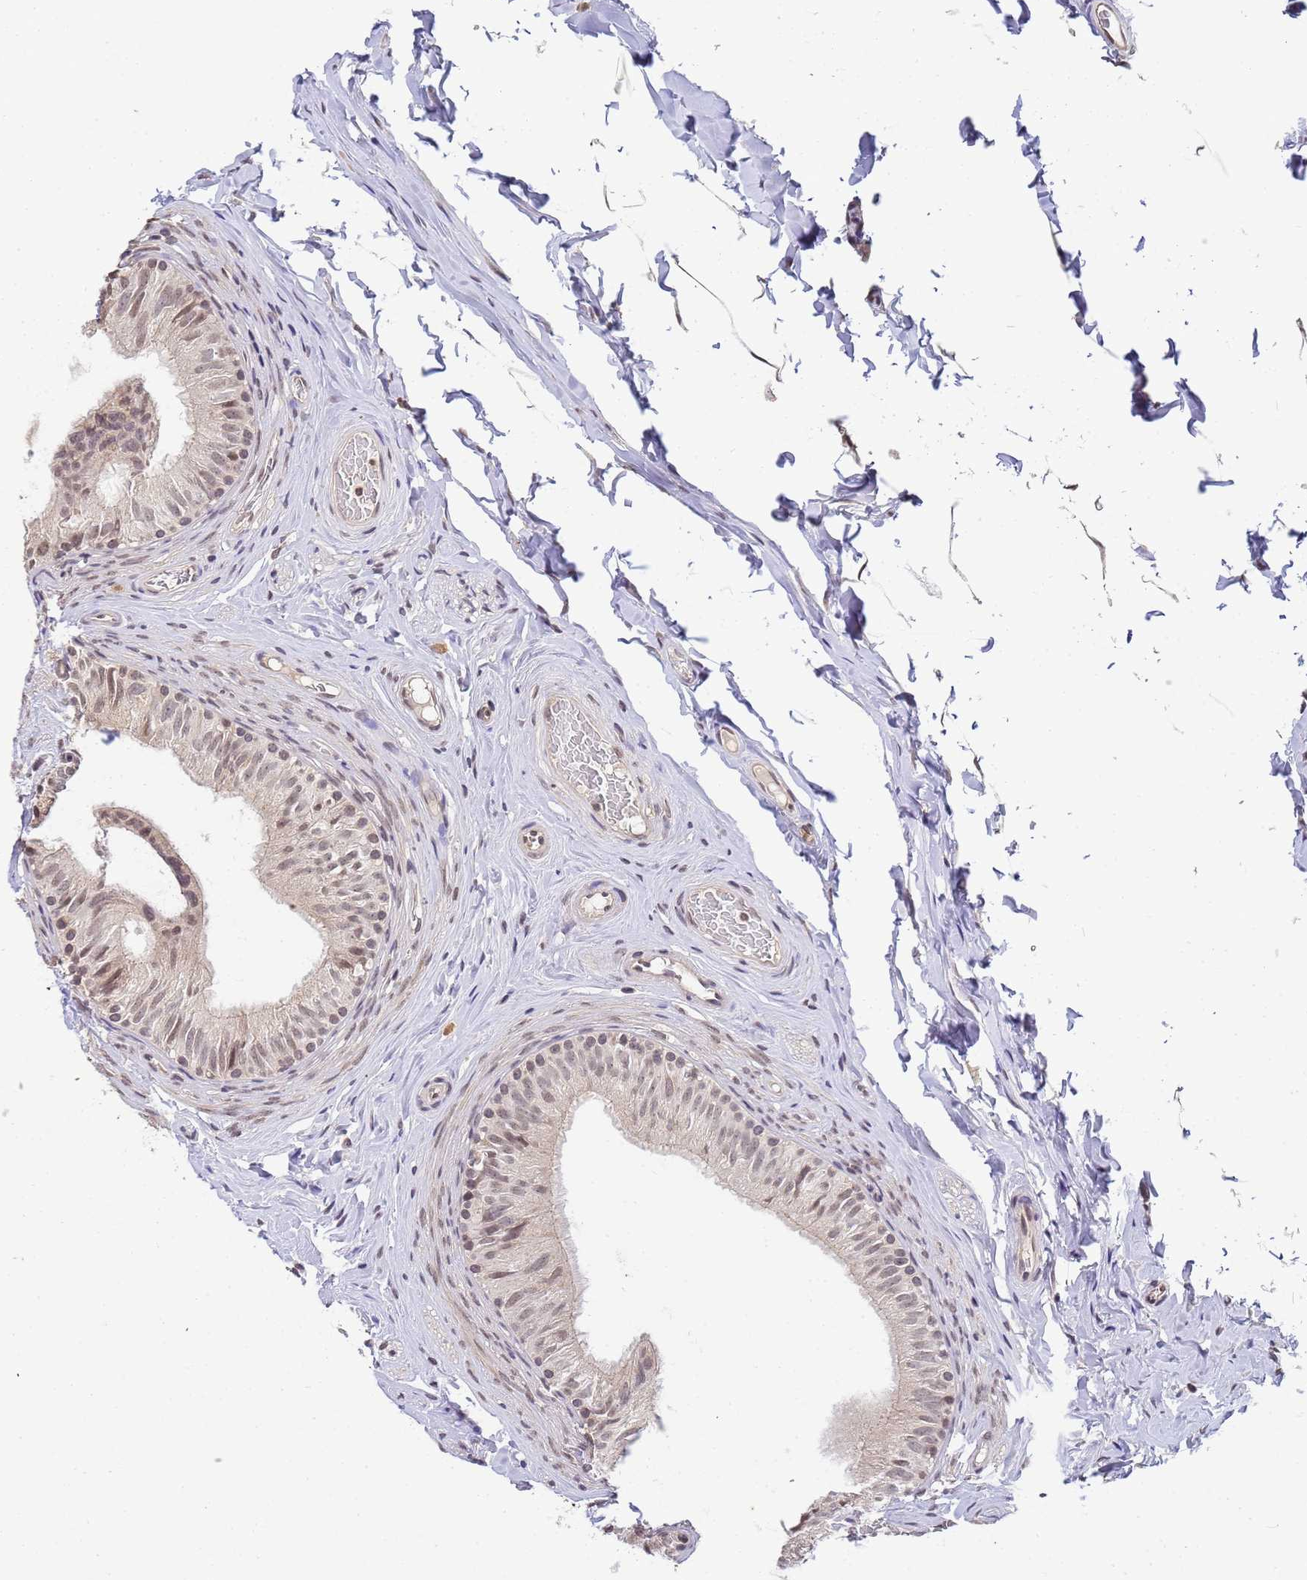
{"staining": {"intensity": "moderate", "quantity": ">75%", "location": "nuclear"}, "tissue": "epididymis", "cell_type": "Glandular cells", "image_type": "normal", "snomed": [{"axis": "morphology", "description": "Normal tissue, NOS"}, {"axis": "topography", "description": "Epididymis"}], "caption": "Immunohistochemistry of unremarkable epididymis demonstrates medium levels of moderate nuclear positivity in approximately >75% of glandular cells.", "gene": "MYL7", "patient": {"sex": "male", "age": 34}}